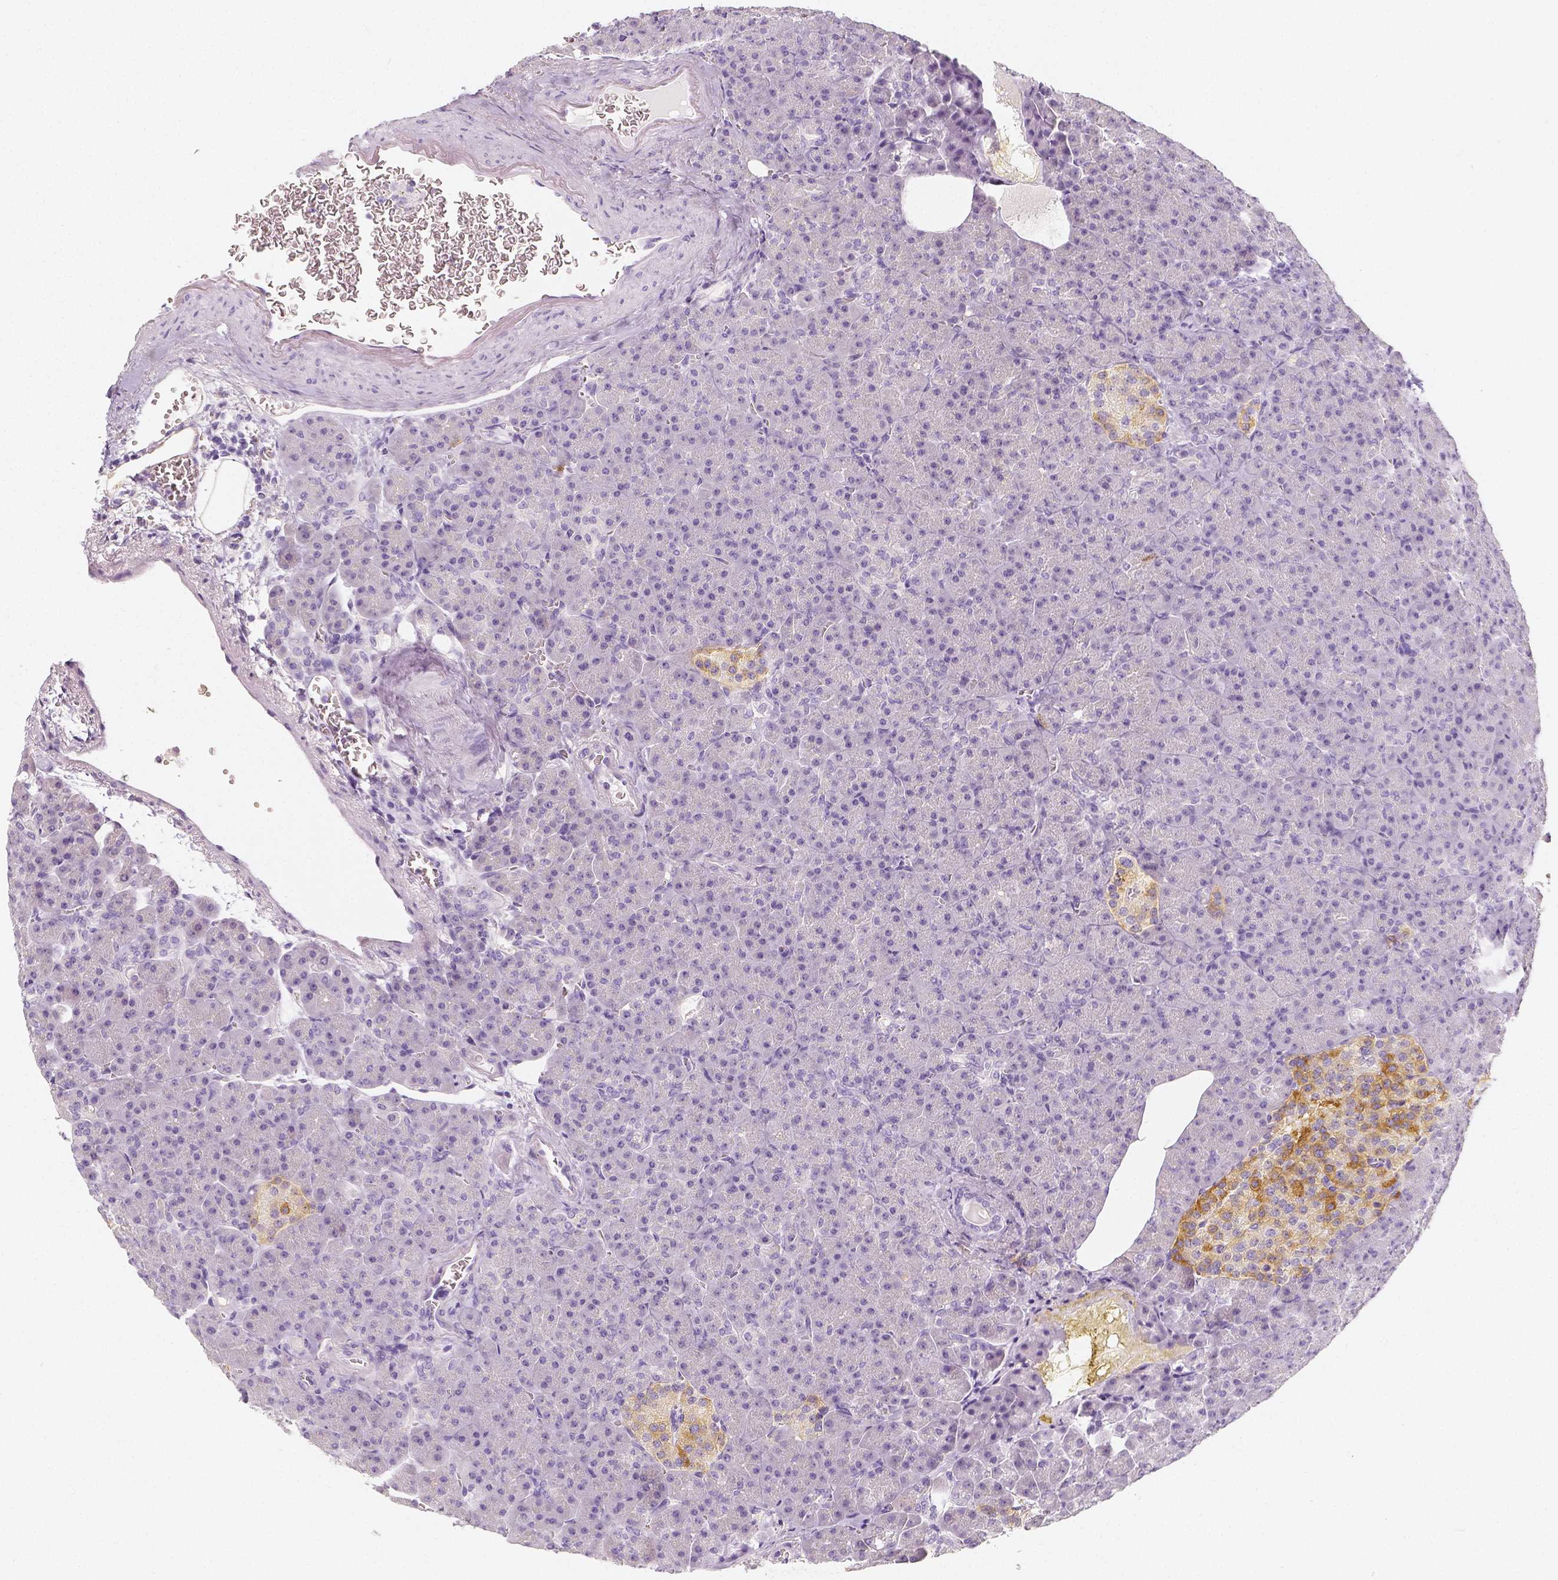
{"staining": {"intensity": "negative", "quantity": "none", "location": "none"}, "tissue": "pancreas", "cell_type": "Exocrine glandular cells", "image_type": "normal", "snomed": [{"axis": "morphology", "description": "Normal tissue, NOS"}, {"axis": "topography", "description": "Pancreas"}], "caption": "Benign pancreas was stained to show a protein in brown. There is no significant expression in exocrine glandular cells.", "gene": "NECAB2", "patient": {"sex": "female", "age": 74}}